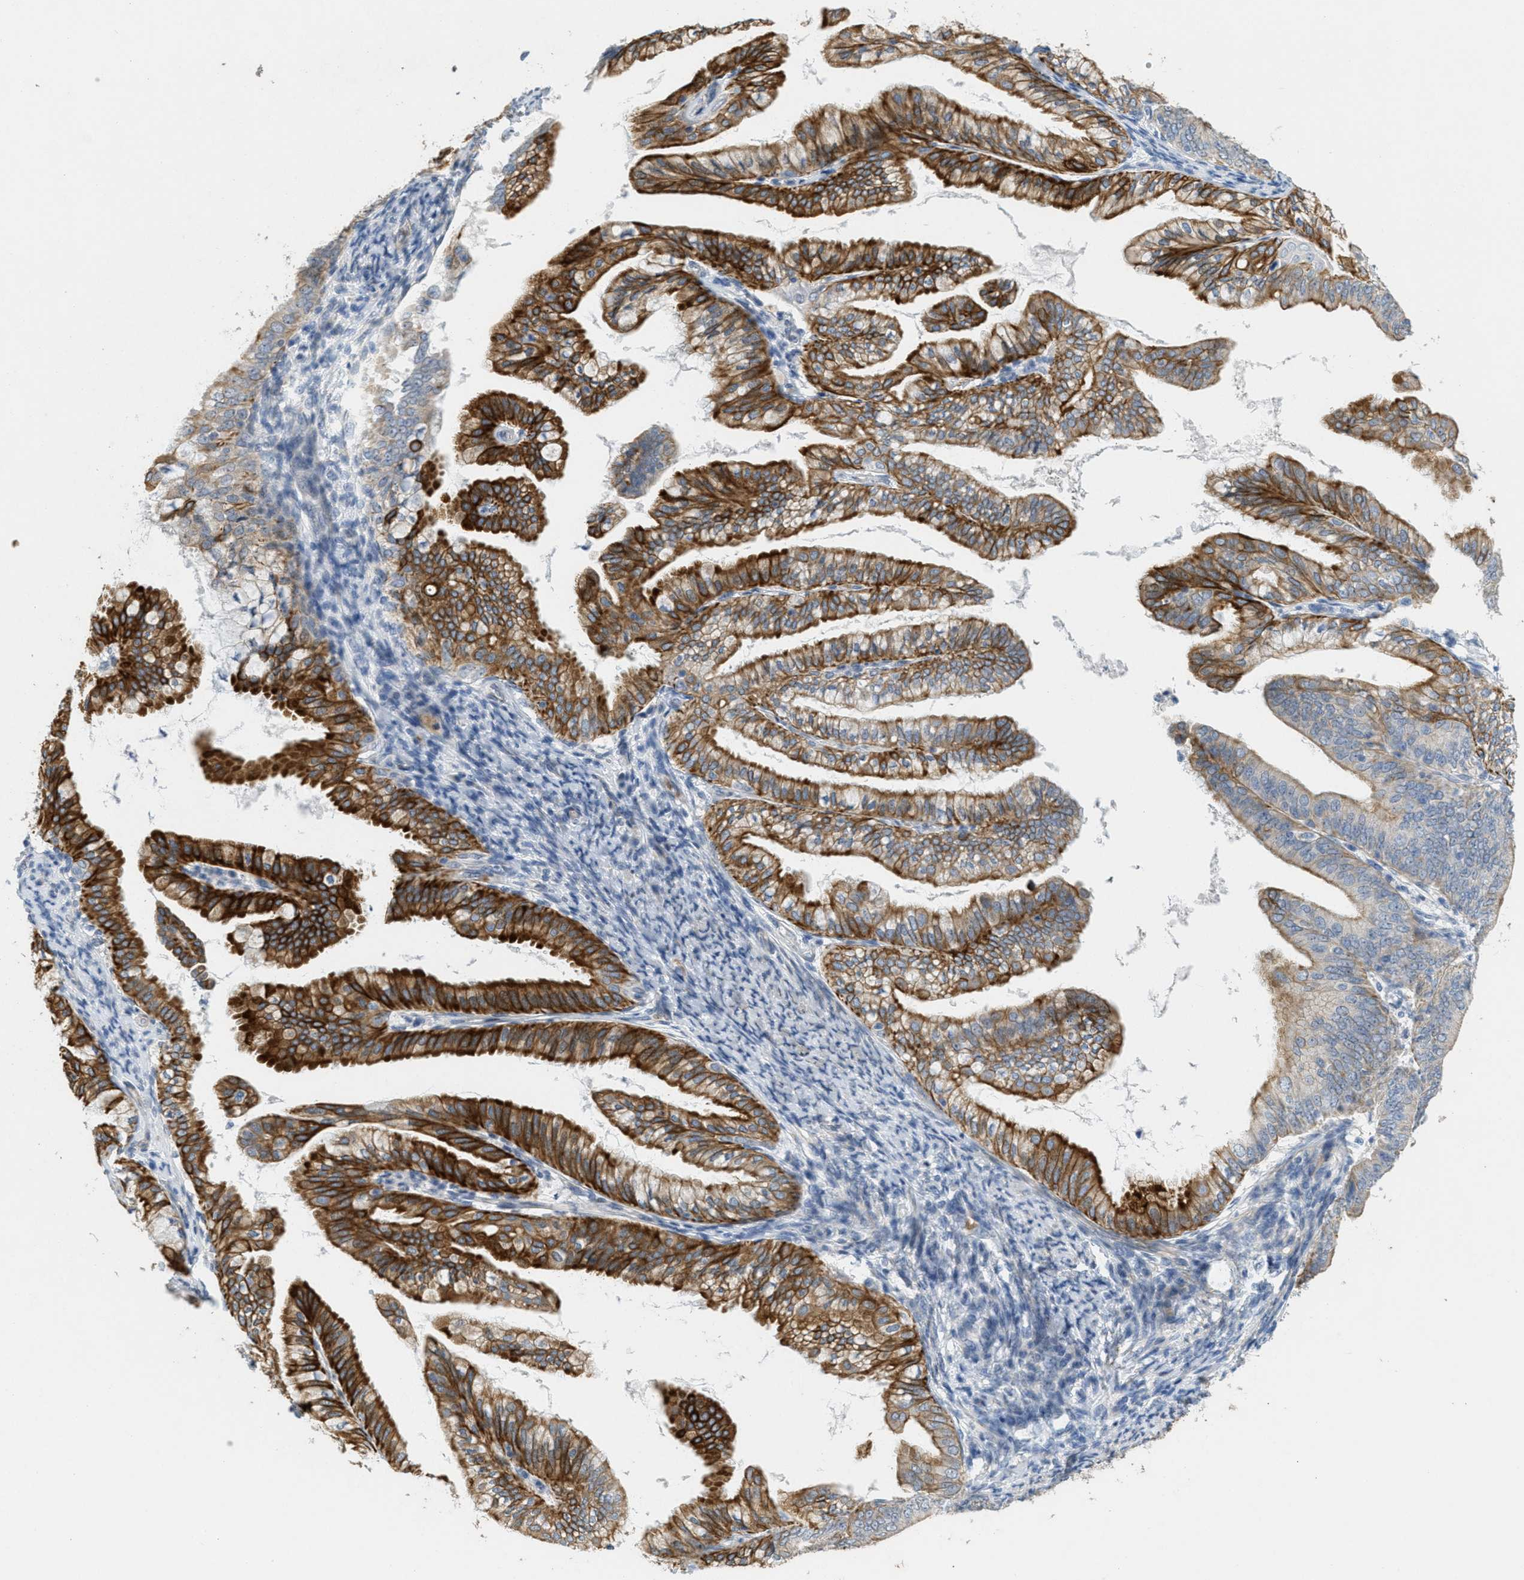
{"staining": {"intensity": "strong", "quantity": "25%-75%", "location": "cytoplasmic/membranous"}, "tissue": "endometrial cancer", "cell_type": "Tumor cells", "image_type": "cancer", "snomed": [{"axis": "morphology", "description": "Adenocarcinoma, NOS"}, {"axis": "topography", "description": "Endometrium"}], "caption": "Endometrial cancer (adenocarcinoma) was stained to show a protein in brown. There is high levels of strong cytoplasmic/membranous positivity in approximately 25%-75% of tumor cells.", "gene": "MRS2", "patient": {"sex": "female", "age": 63}}